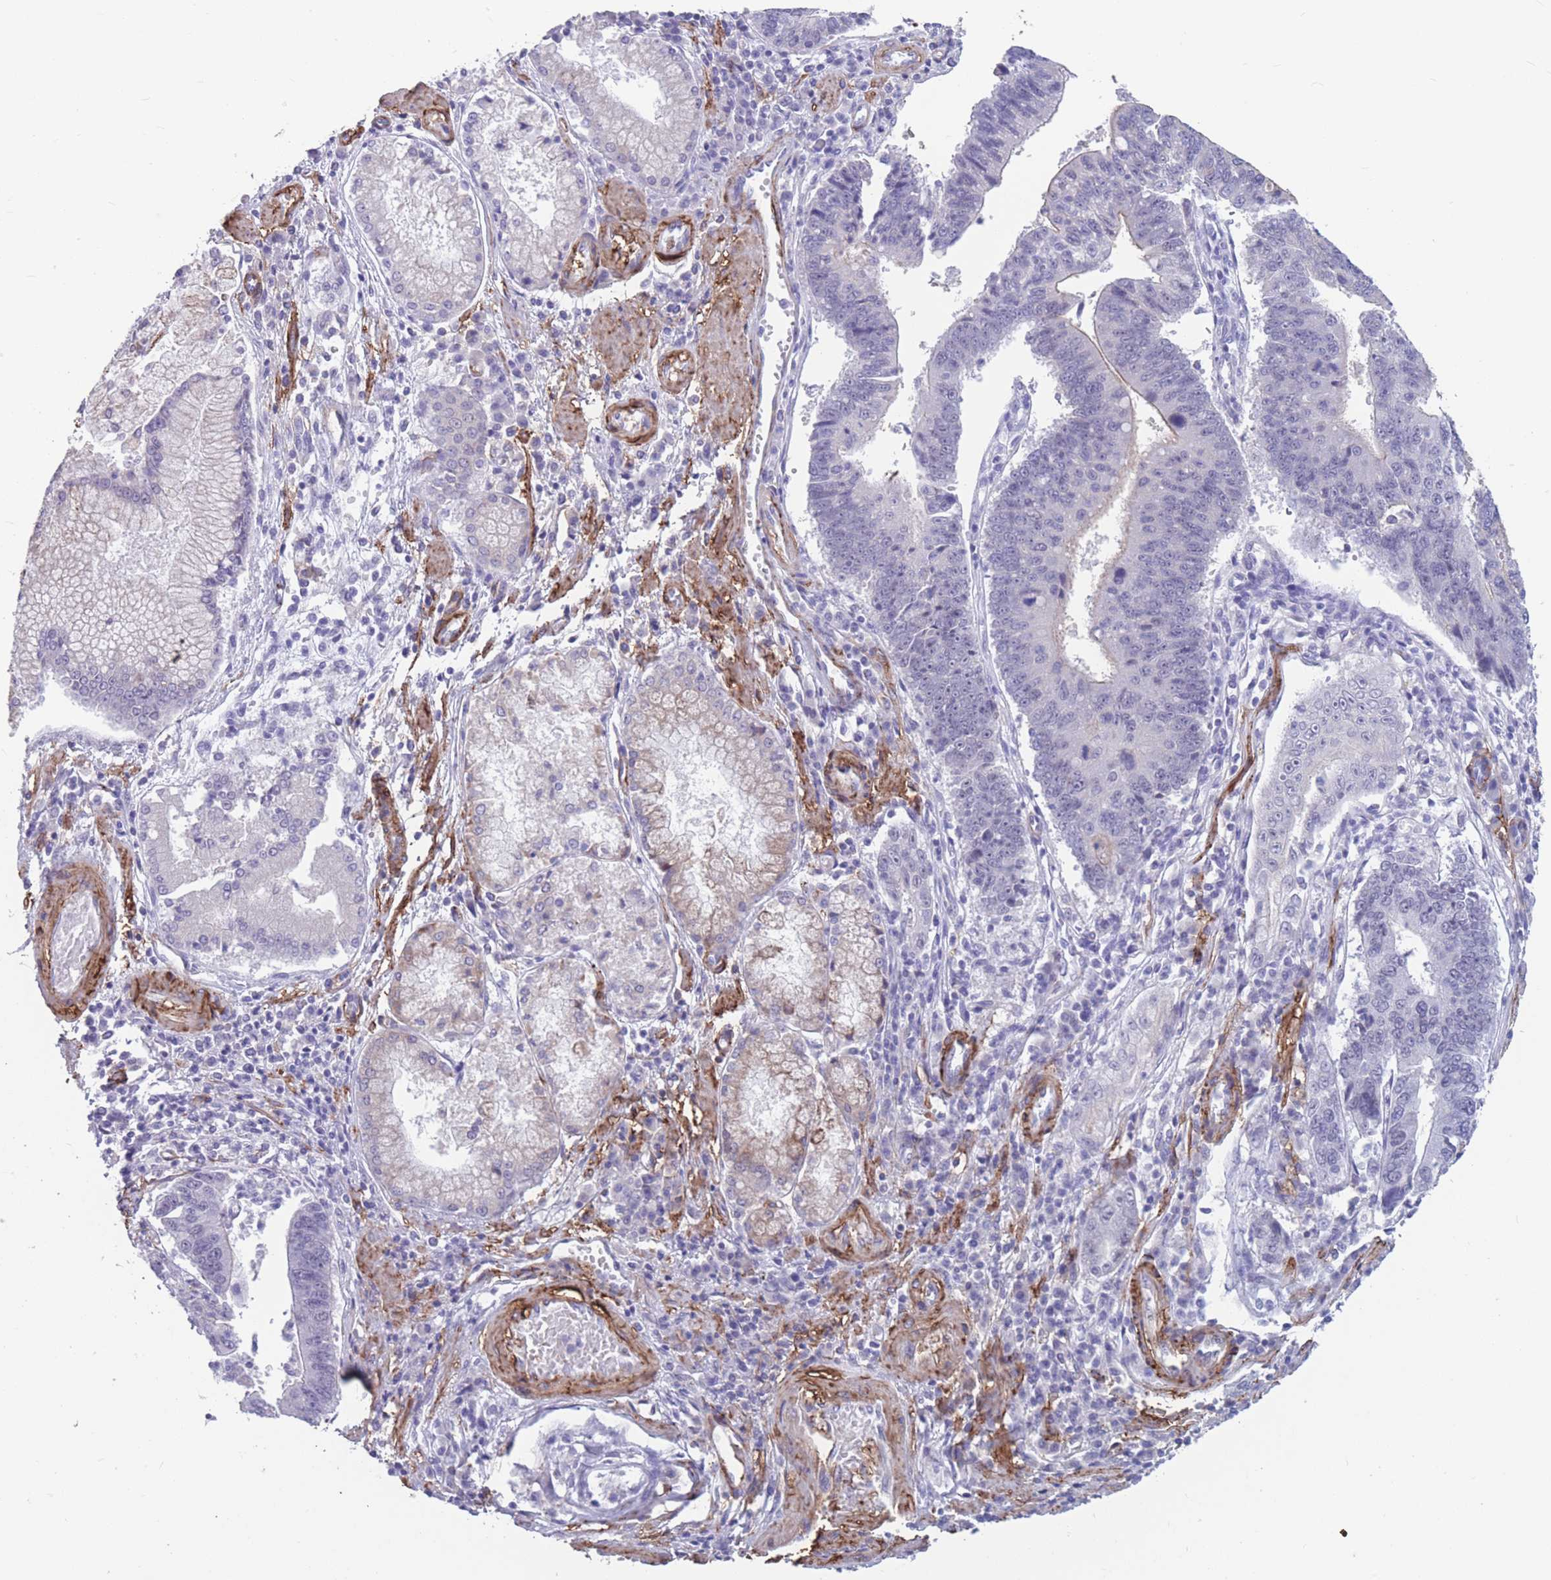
{"staining": {"intensity": "negative", "quantity": "none", "location": "none"}, "tissue": "stomach cancer", "cell_type": "Tumor cells", "image_type": "cancer", "snomed": [{"axis": "morphology", "description": "Adenocarcinoma, NOS"}, {"axis": "topography", "description": "Stomach"}], "caption": "Immunohistochemistry of human stomach cancer (adenocarcinoma) displays no positivity in tumor cells. The staining is performed using DAB (3,3'-diaminobenzidine) brown chromogen with nuclei counter-stained in using hematoxylin.", "gene": "DPYD", "patient": {"sex": "male", "age": 59}}